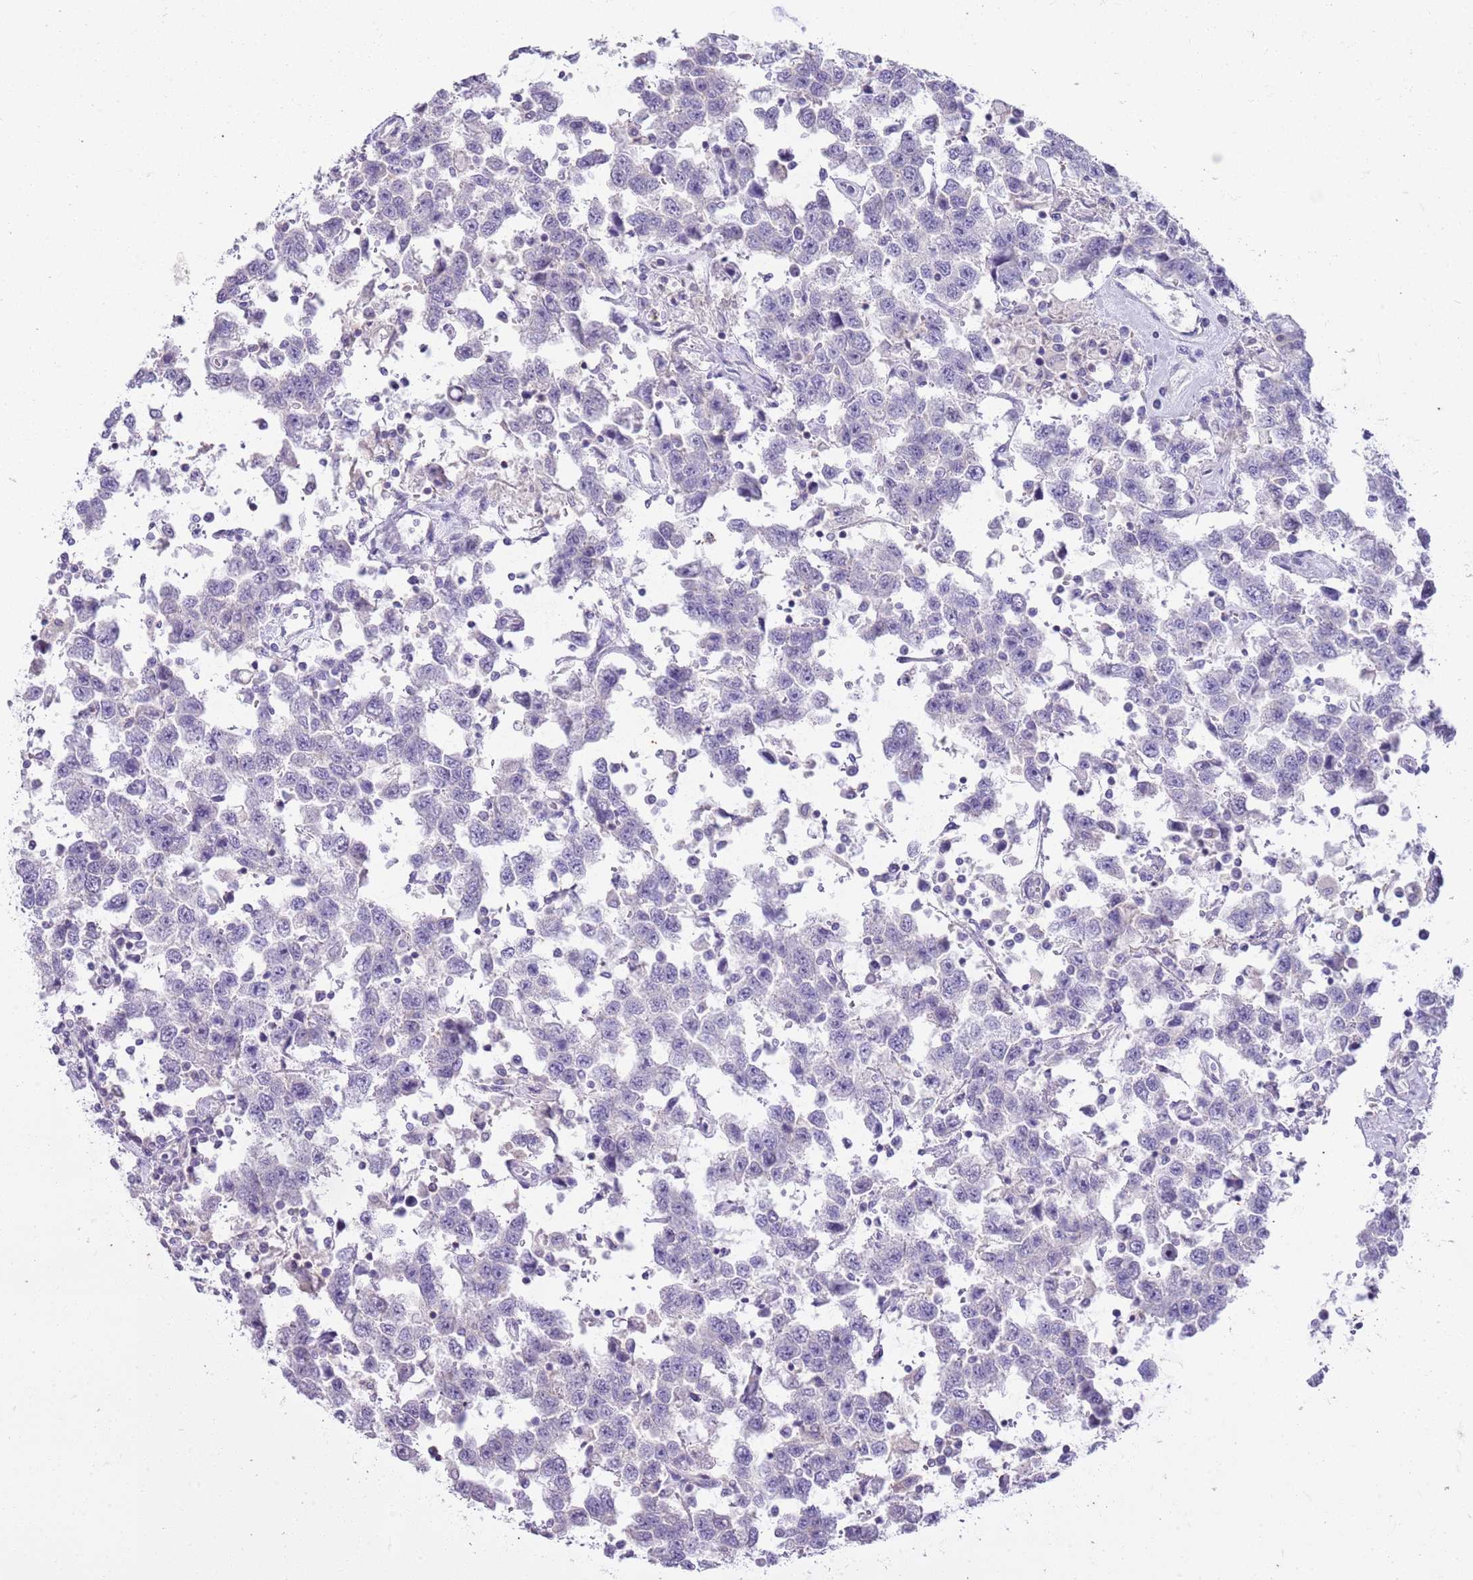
{"staining": {"intensity": "negative", "quantity": "none", "location": "none"}, "tissue": "testis cancer", "cell_type": "Tumor cells", "image_type": "cancer", "snomed": [{"axis": "morphology", "description": "Seminoma, NOS"}, {"axis": "topography", "description": "Testis"}], "caption": "Micrograph shows no protein staining in tumor cells of testis cancer tissue.", "gene": "CNPPD1", "patient": {"sex": "male", "age": 41}}